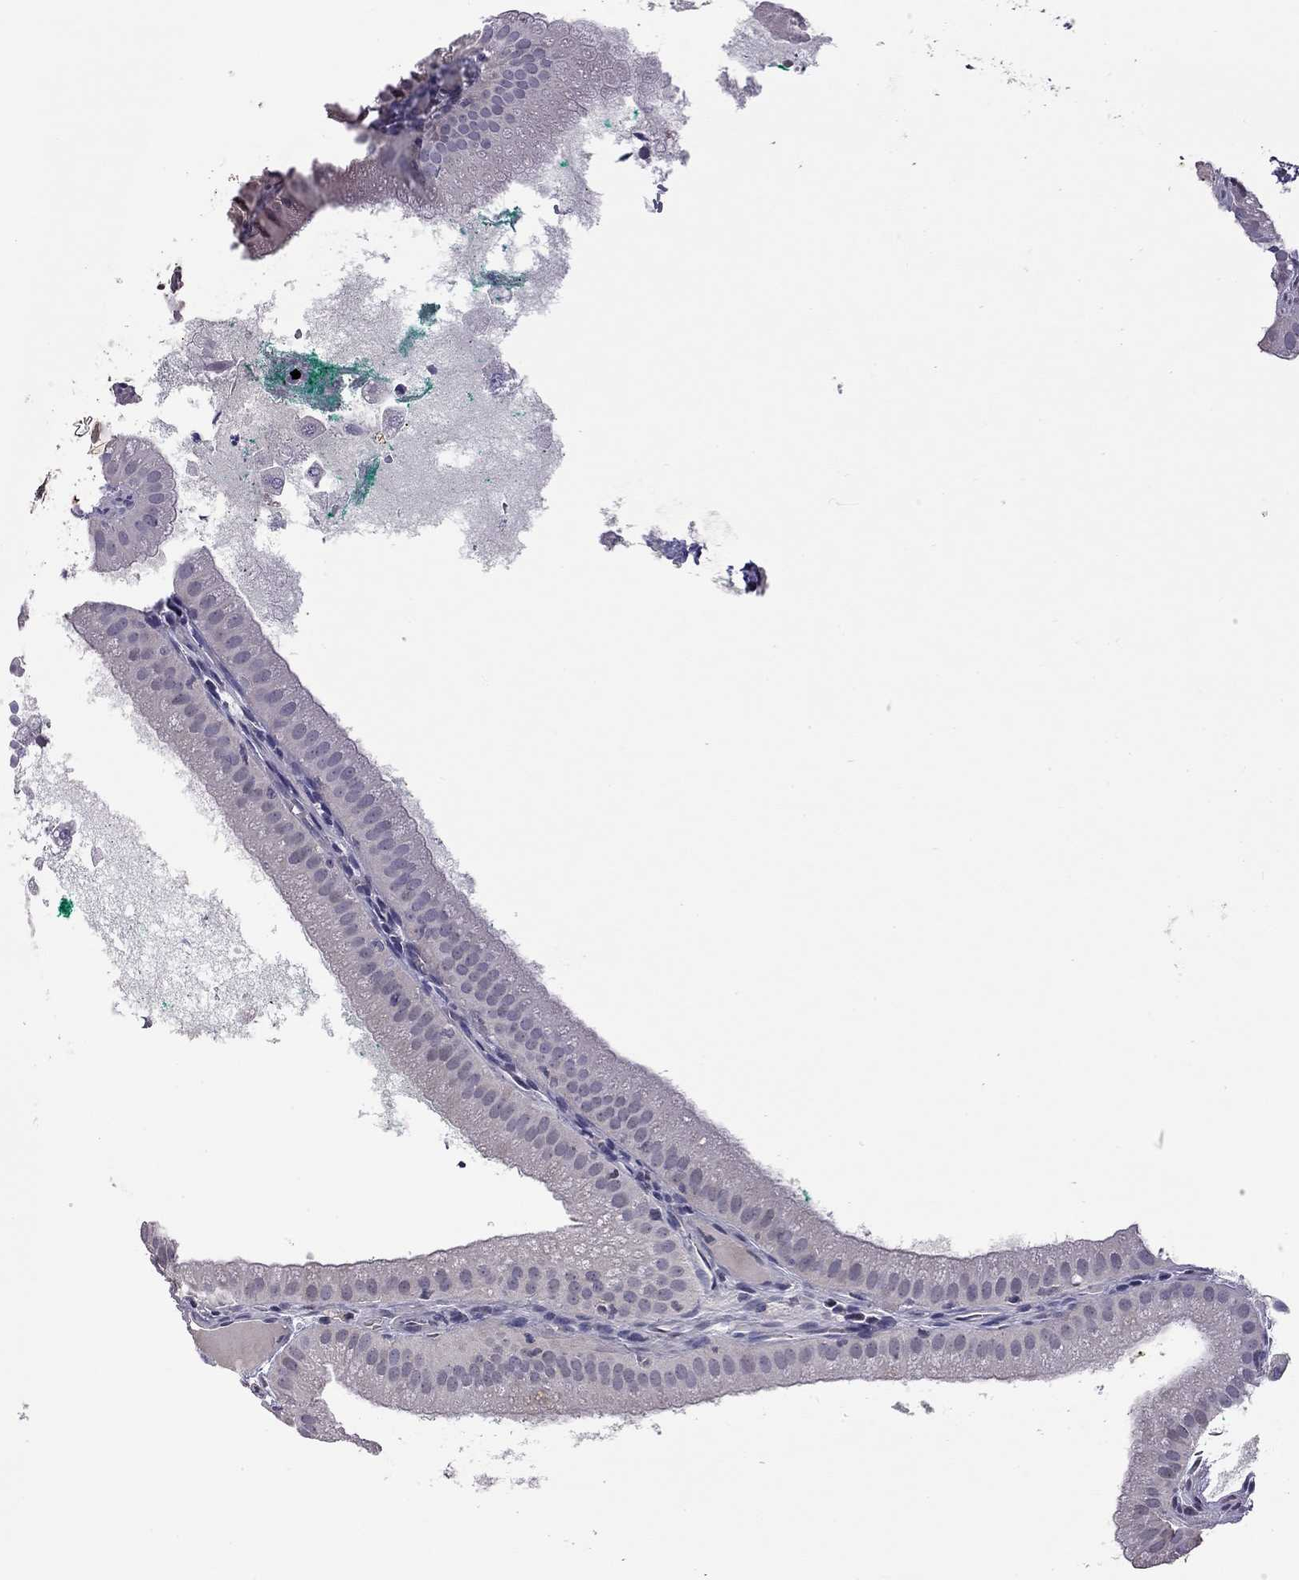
{"staining": {"intensity": "negative", "quantity": "none", "location": "none"}, "tissue": "gallbladder", "cell_type": "Glandular cells", "image_type": "normal", "snomed": [{"axis": "morphology", "description": "Normal tissue, NOS"}, {"axis": "topography", "description": "Gallbladder"}], "caption": "Immunohistochemistry micrograph of normal gallbladder stained for a protein (brown), which shows no staining in glandular cells.", "gene": "FEZ1", "patient": {"sex": "male", "age": 67}}